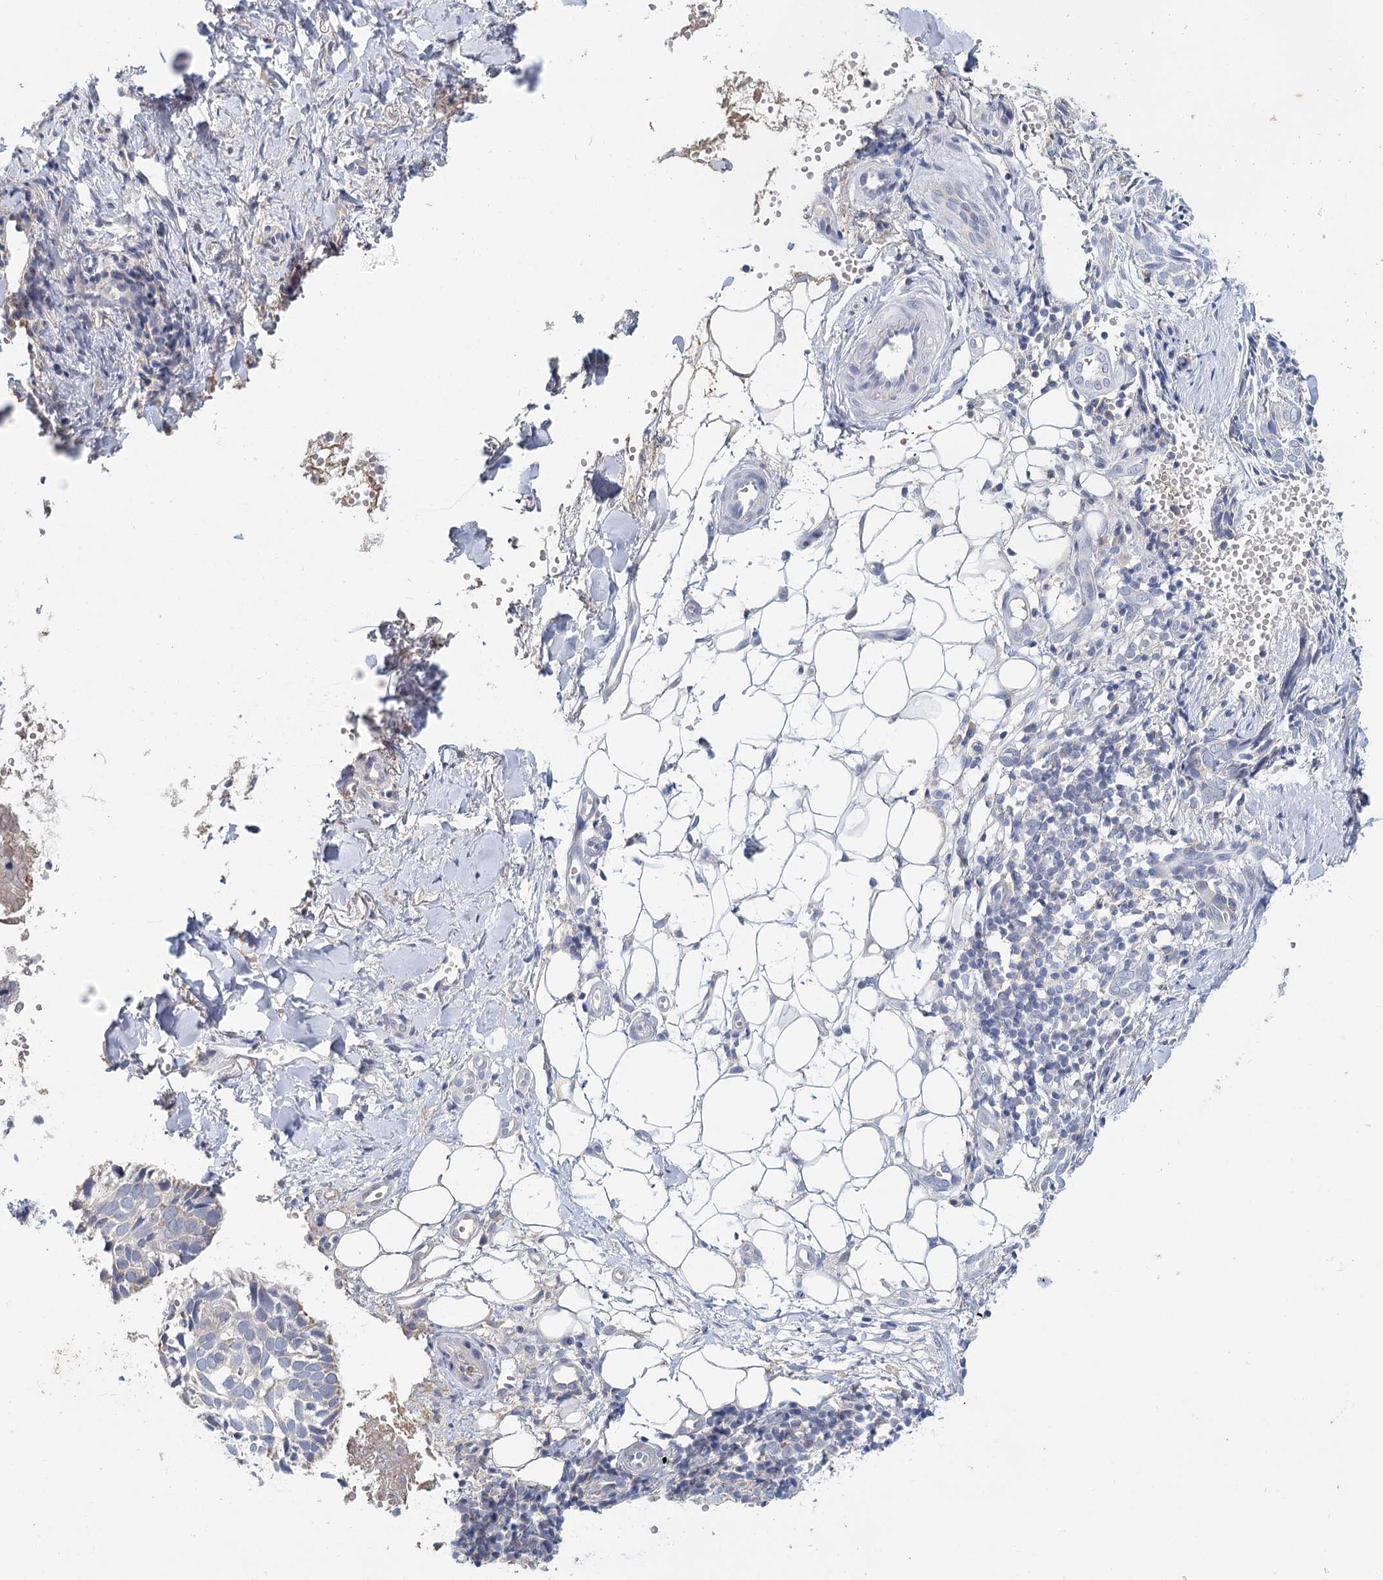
{"staining": {"intensity": "negative", "quantity": "none", "location": "none"}, "tissue": "skin cancer", "cell_type": "Tumor cells", "image_type": "cancer", "snomed": [{"axis": "morphology", "description": "Normal tissue, NOS"}, {"axis": "morphology", "description": "Basal cell carcinoma"}, {"axis": "topography", "description": "Skin"}], "caption": "A high-resolution micrograph shows immunohistochemistry (IHC) staining of skin cancer (basal cell carcinoma), which exhibits no significant expression in tumor cells.", "gene": "ARHGAP44", "patient": {"sex": "male", "age": 66}}